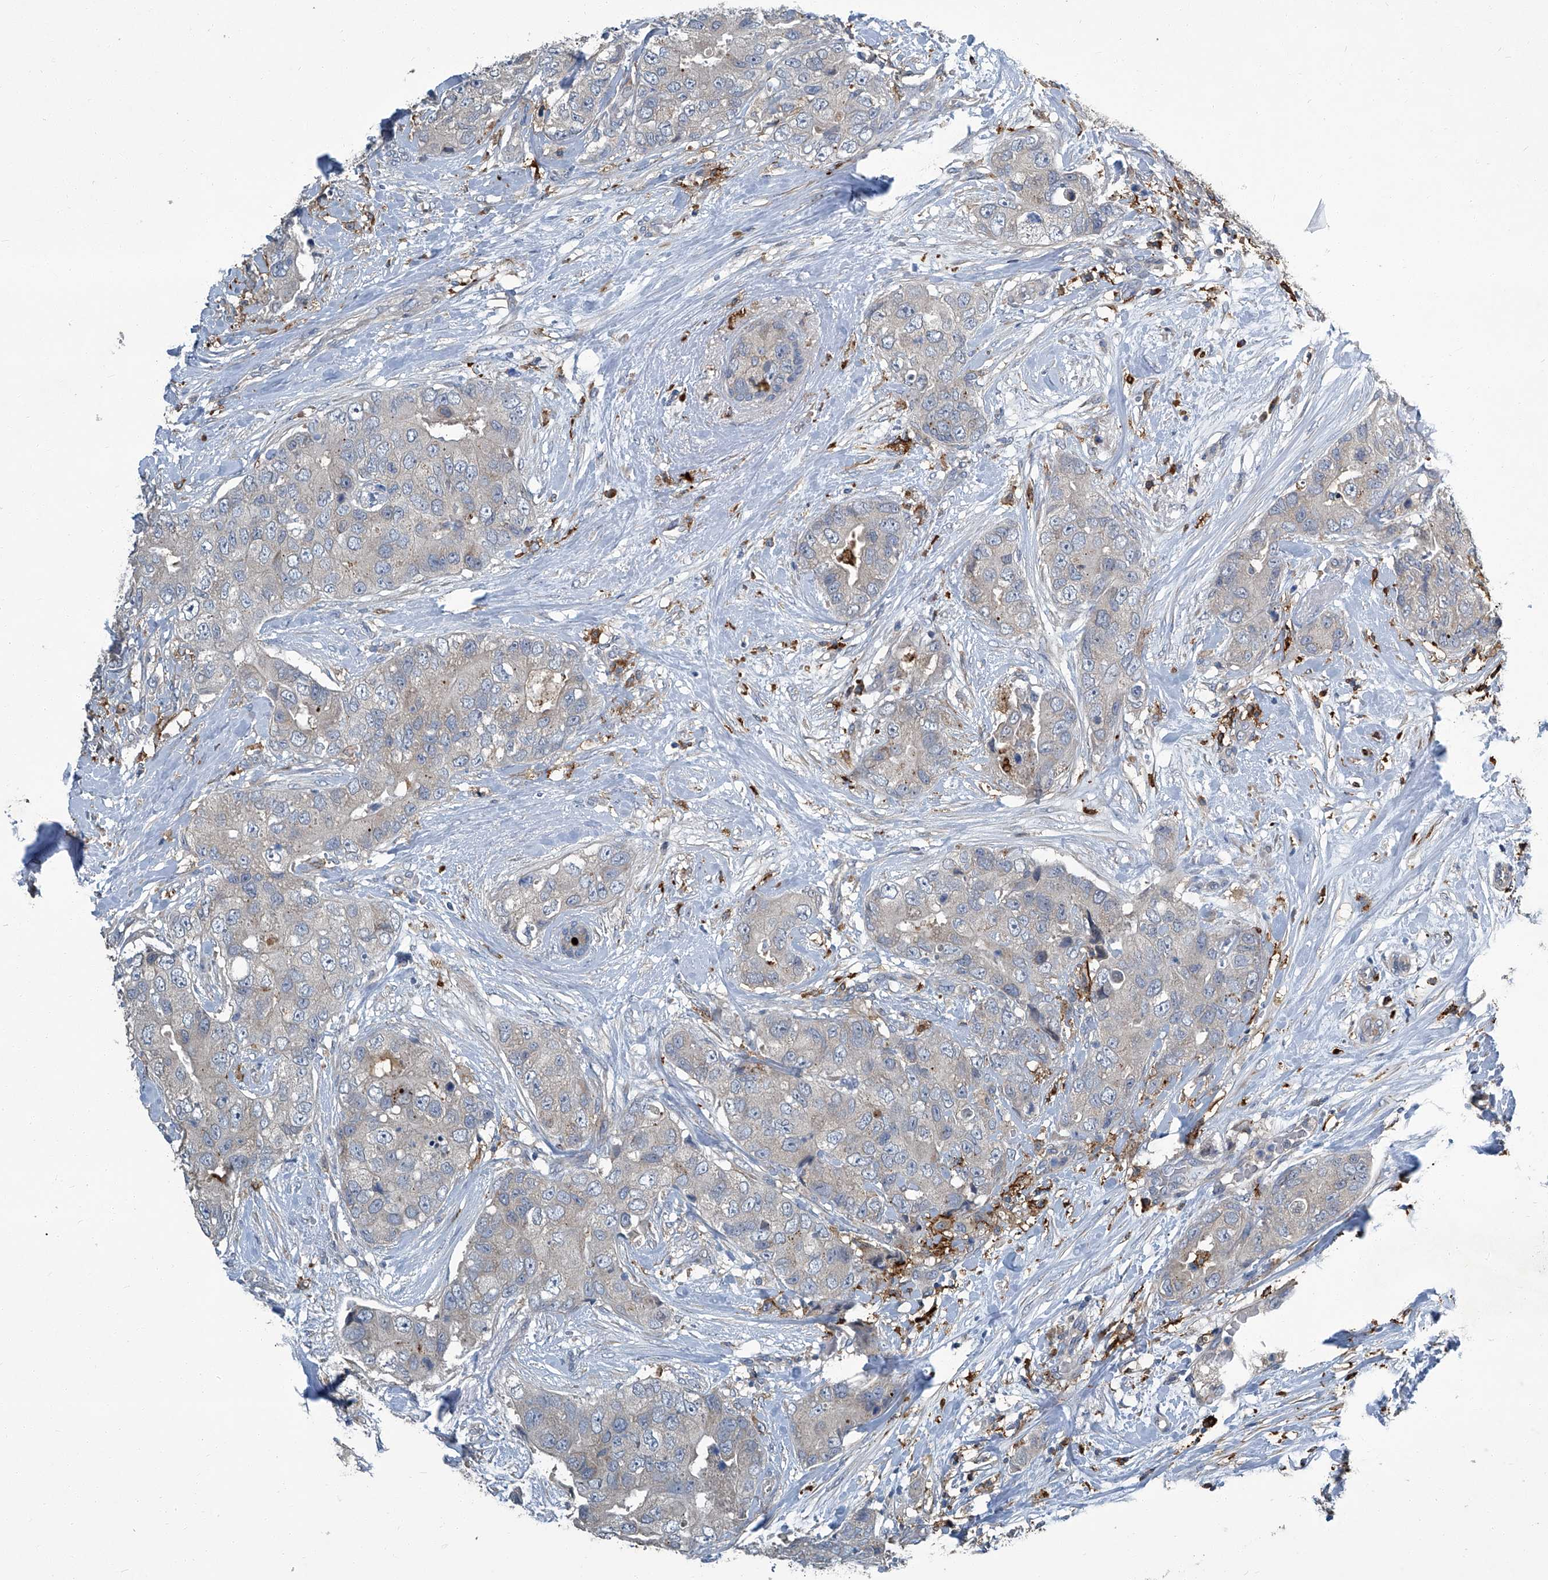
{"staining": {"intensity": "negative", "quantity": "none", "location": "none"}, "tissue": "breast cancer", "cell_type": "Tumor cells", "image_type": "cancer", "snomed": [{"axis": "morphology", "description": "Duct carcinoma"}, {"axis": "topography", "description": "Breast"}], "caption": "Immunohistochemistry histopathology image of neoplastic tissue: human intraductal carcinoma (breast) stained with DAB (3,3'-diaminobenzidine) shows no significant protein staining in tumor cells.", "gene": "FAM167A", "patient": {"sex": "female", "age": 62}}